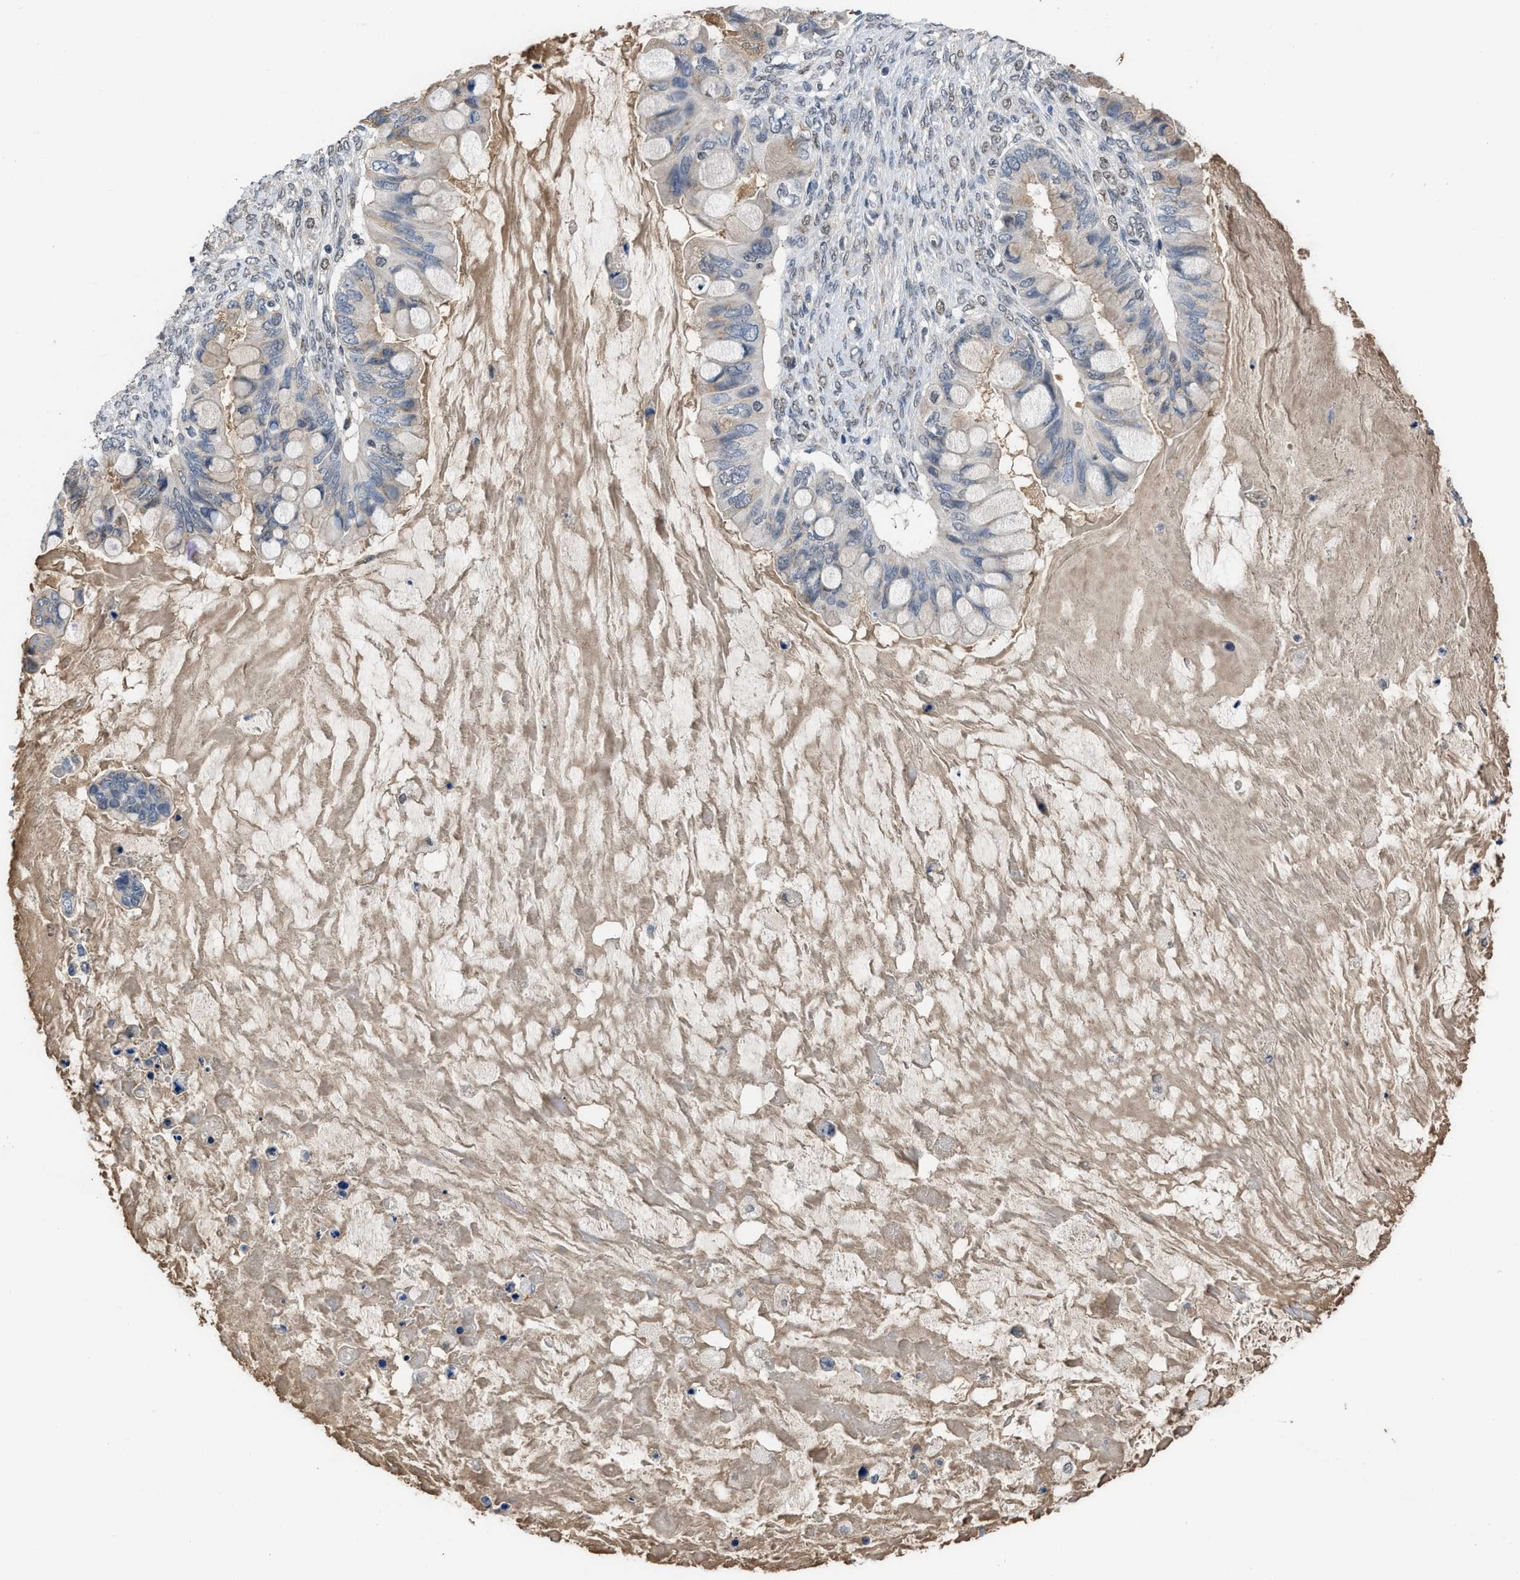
{"staining": {"intensity": "negative", "quantity": "none", "location": "none"}, "tissue": "ovarian cancer", "cell_type": "Tumor cells", "image_type": "cancer", "snomed": [{"axis": "morphology", "description": "Cystadenocarcinoma, mucinous, NOS"}, {"axis": "topography", "description": "Ovary"}], "caption": "Immunohistochemistry photomicrograph of neoplastic tissue: human mucinous cystadenocarcinoma (ovarian) stained with DAB (3,3'-diaminobenzidine) exhibits no significant protein positivity in tumor cells.", "gene": "TERF2IP", "patient": {"sex": "female", "age": 80}}